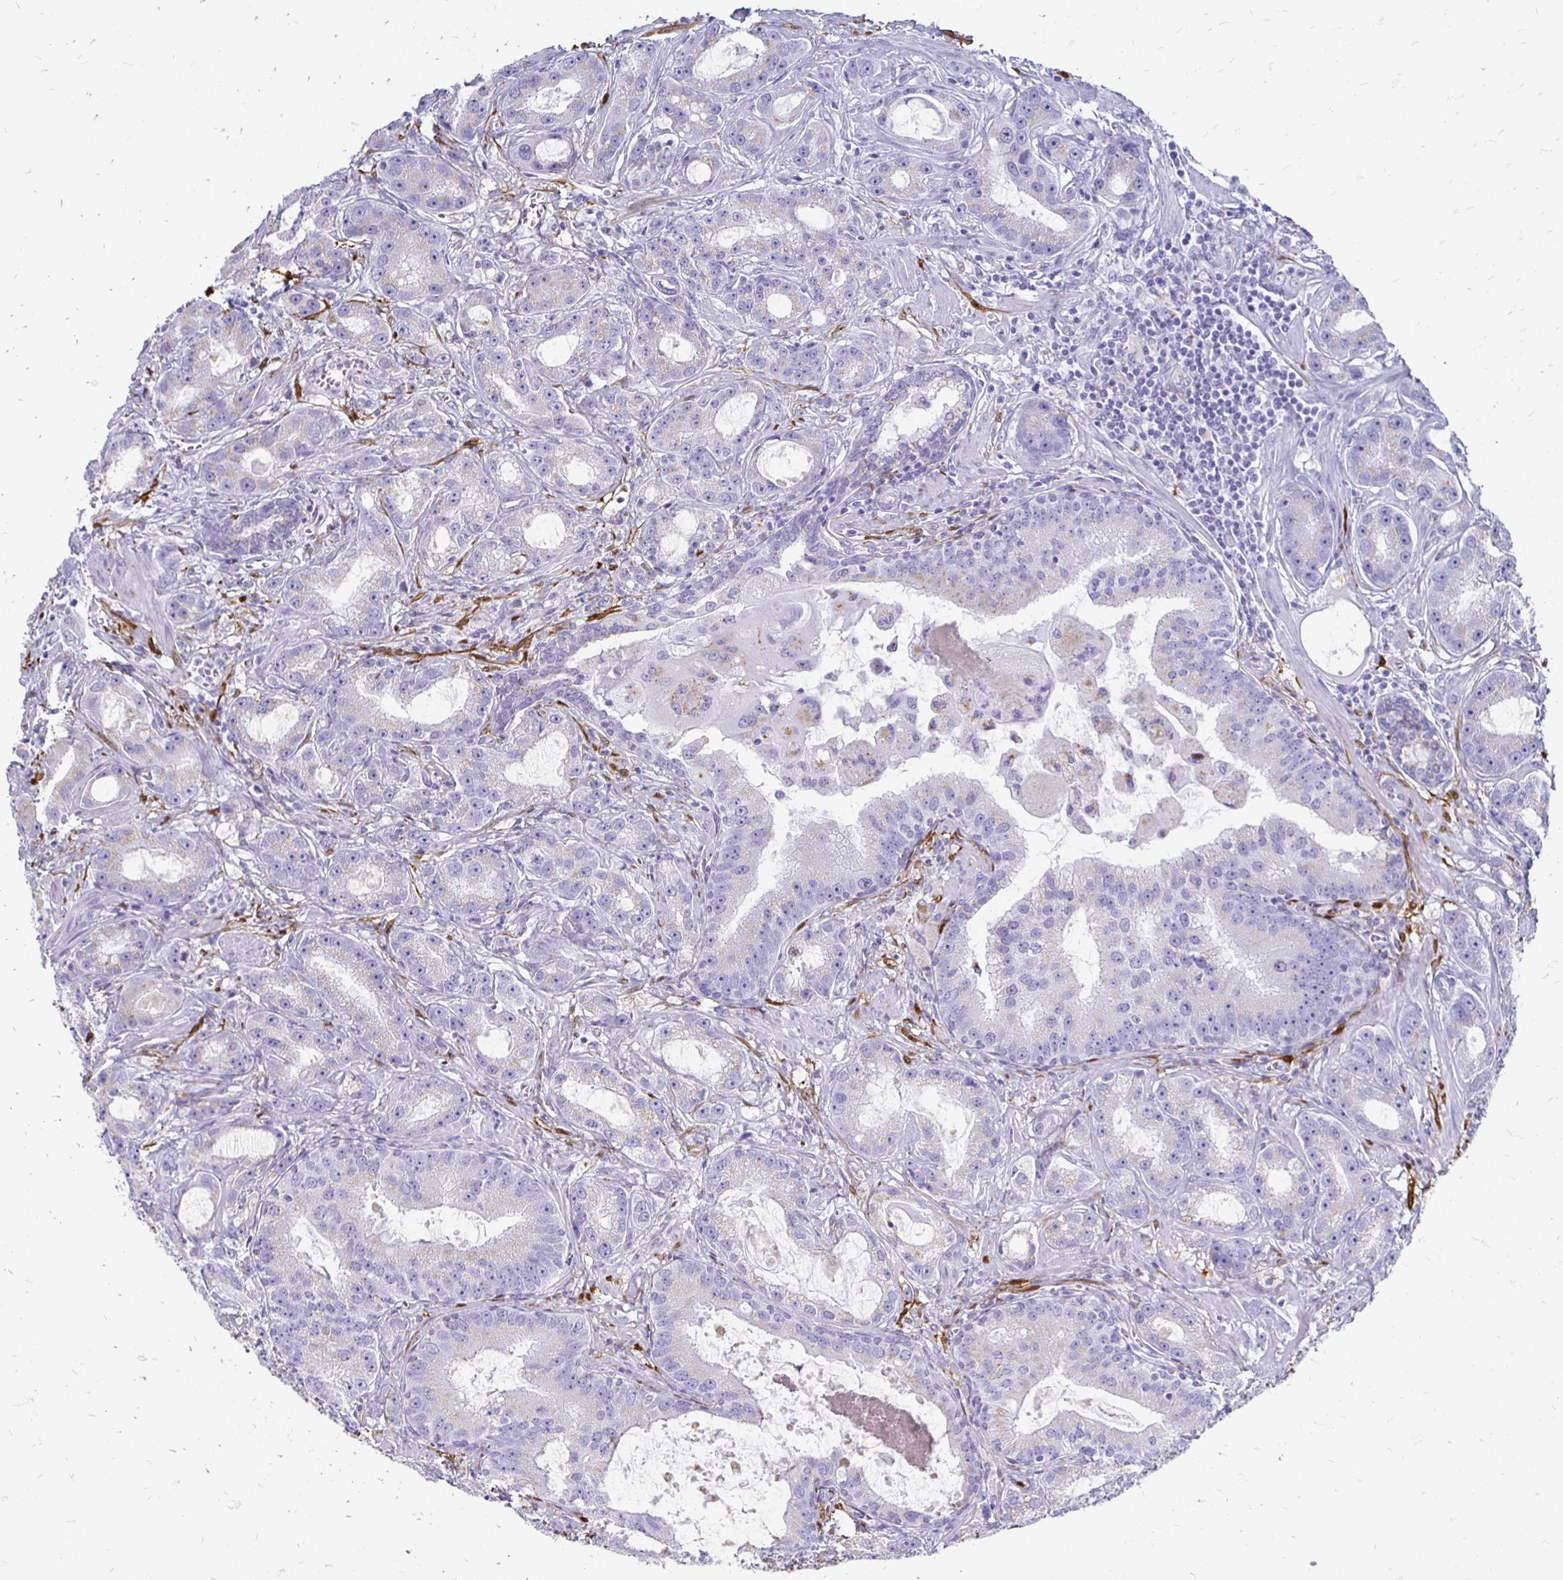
{"staining": {"intensity": "negative", "quantity": "none", "location": "none"}, "tissue": "prostate cancer", "cell_type": "Tumor cells", "image_type": "cancer", "snomed": [{"axis": "morphology", "description": "Adenocarcinoma, High grade"}, {"axis": "topography", "description": "Prostate"}], "caption": "Image shows no protein staining in tumor cells of adenocarcinoma (high-grade) (prostate) tissue. The staining is performed using DAB (3,3'-diaminobenzidine) brown chromogen with nuclei counter-stained in using hematoxylin.", "gene": "PAGE4", "patient": {"sex": "male", "age": 65}}